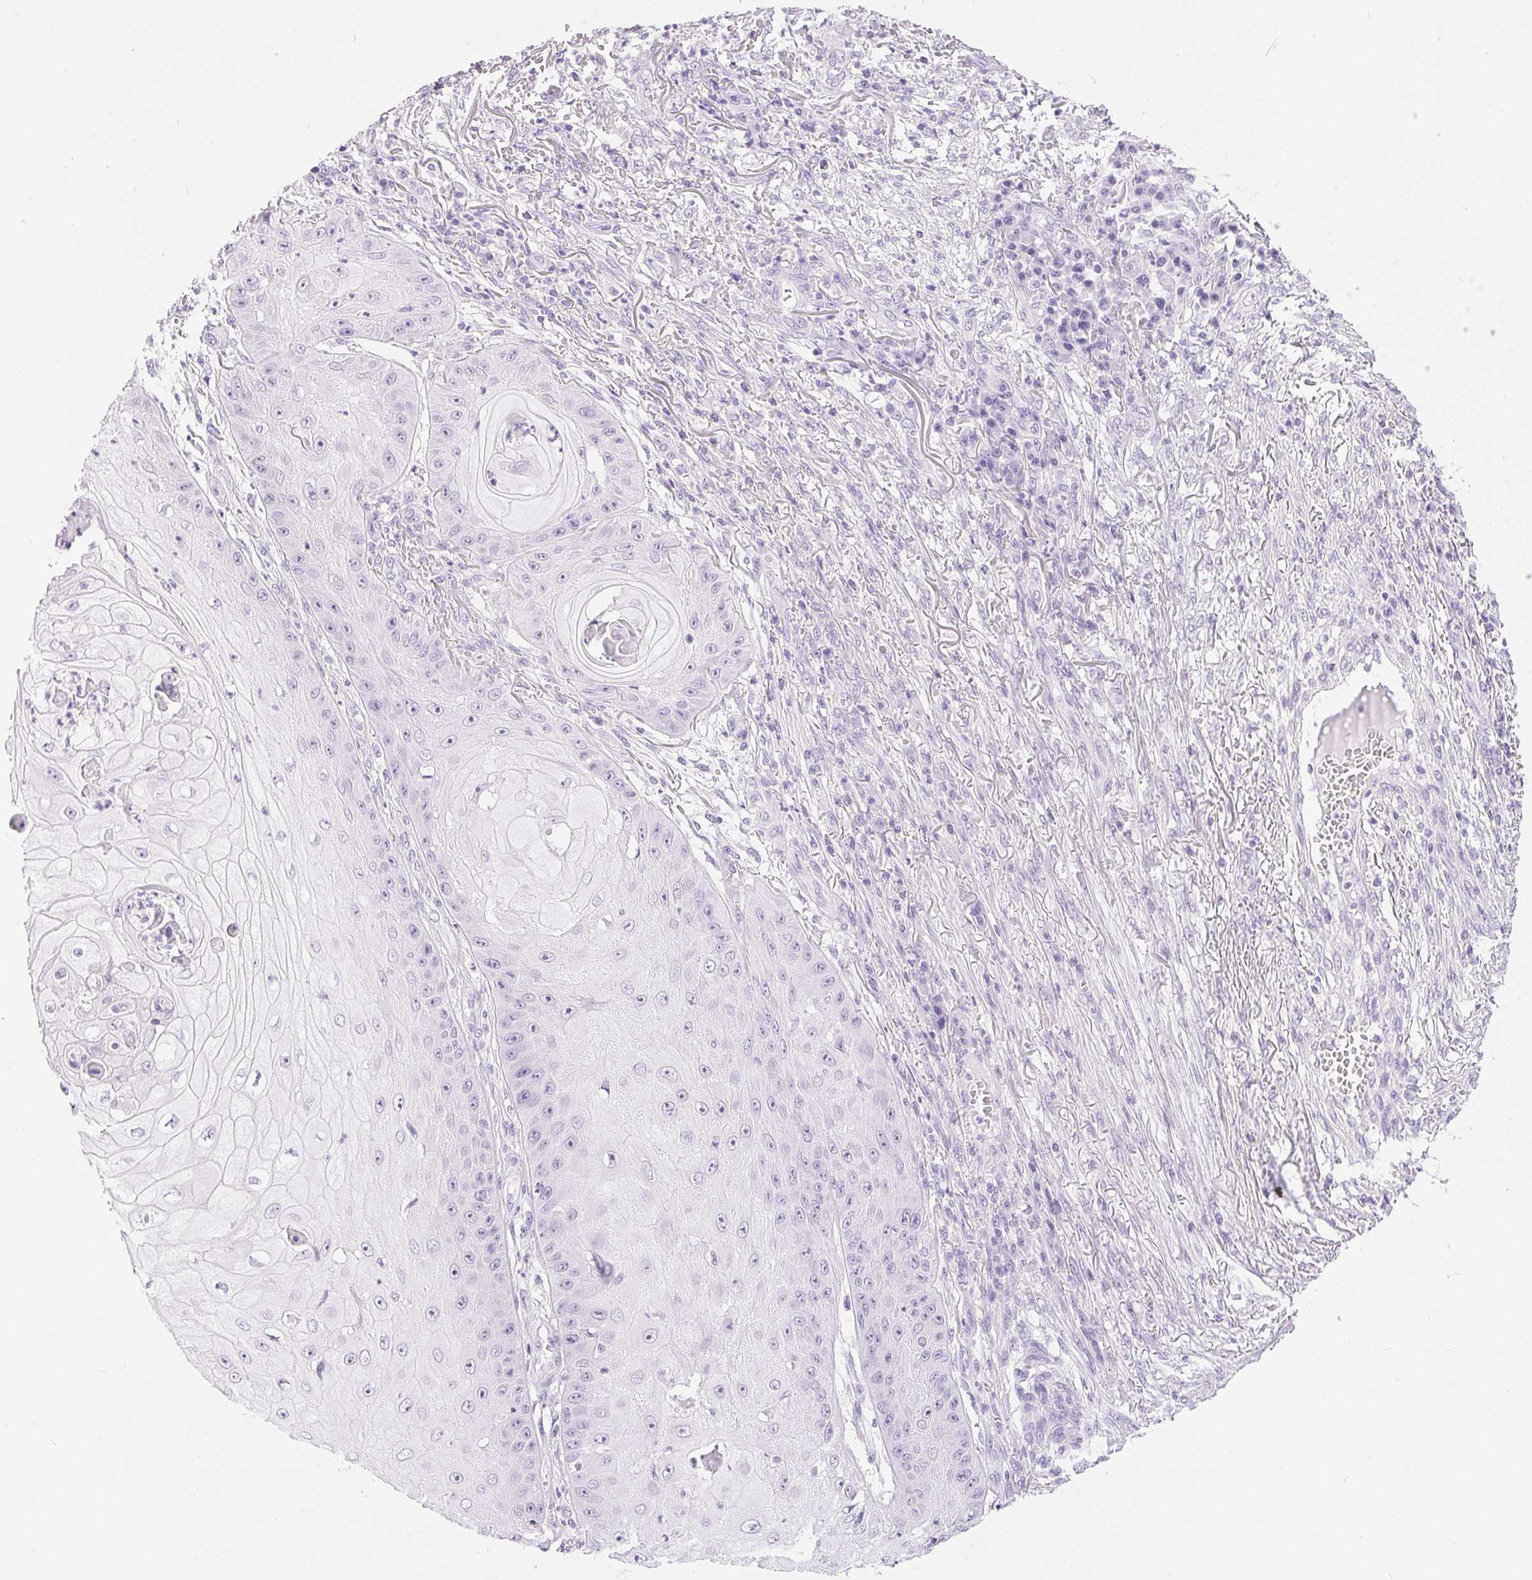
{"staining": {"intensity": "negative", "quantity": "none", "location": "none"}, "tissue": "skin cancer", "cell_type": "Tumor cells", "image_type": "cancer", "snomed": [{"axis": "morphology", "description": "Squamous cell carcinoma, NOS"}, {"axis": "topography", "description": "Skin"}], "caption": "DAB immunohistochemical staining of skin squamous cell carcinoma shows no significant staining in tumor cells.", "gene": "XDH", "patient": {"sex": "male", "age": 70}}